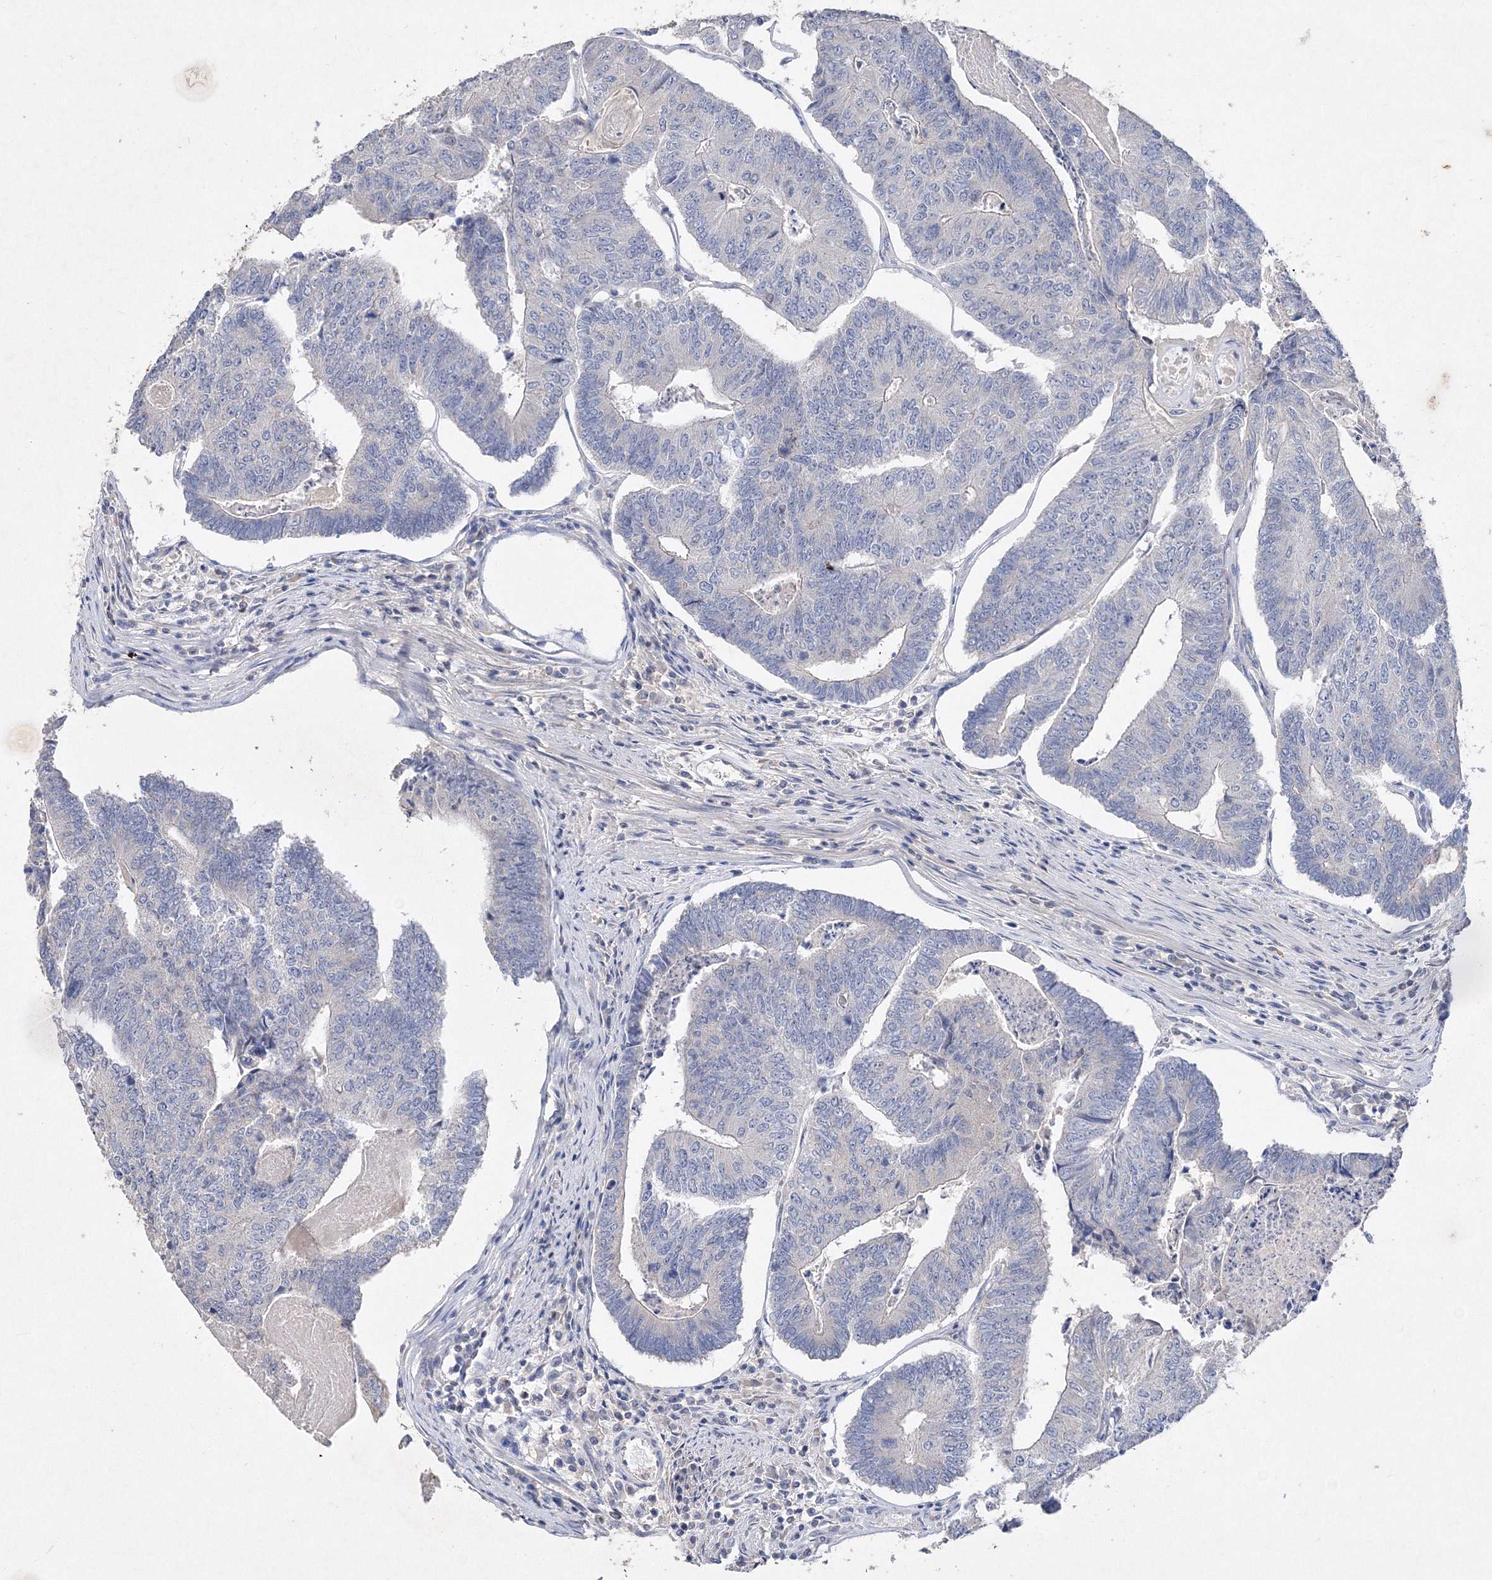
{"staining": {"intensity": "negative", "quantity": "none", "location": "none"}, "tissue": "colorectal cancer", "cell_type": "Tumor cells", "image_type": "cancer", "snomed": [{"axis": "morphology", "description": "Adenocarcinoma, NOS"}, {"axis": "topography", "description": "Colon"}], "caption": "DAB immunohistochemical staining of adenocarcinoma (colorectal) reveals no significant expression in tumor cells.", "gene": "GLS", "patient": {"sex": "female", "age": 67}}